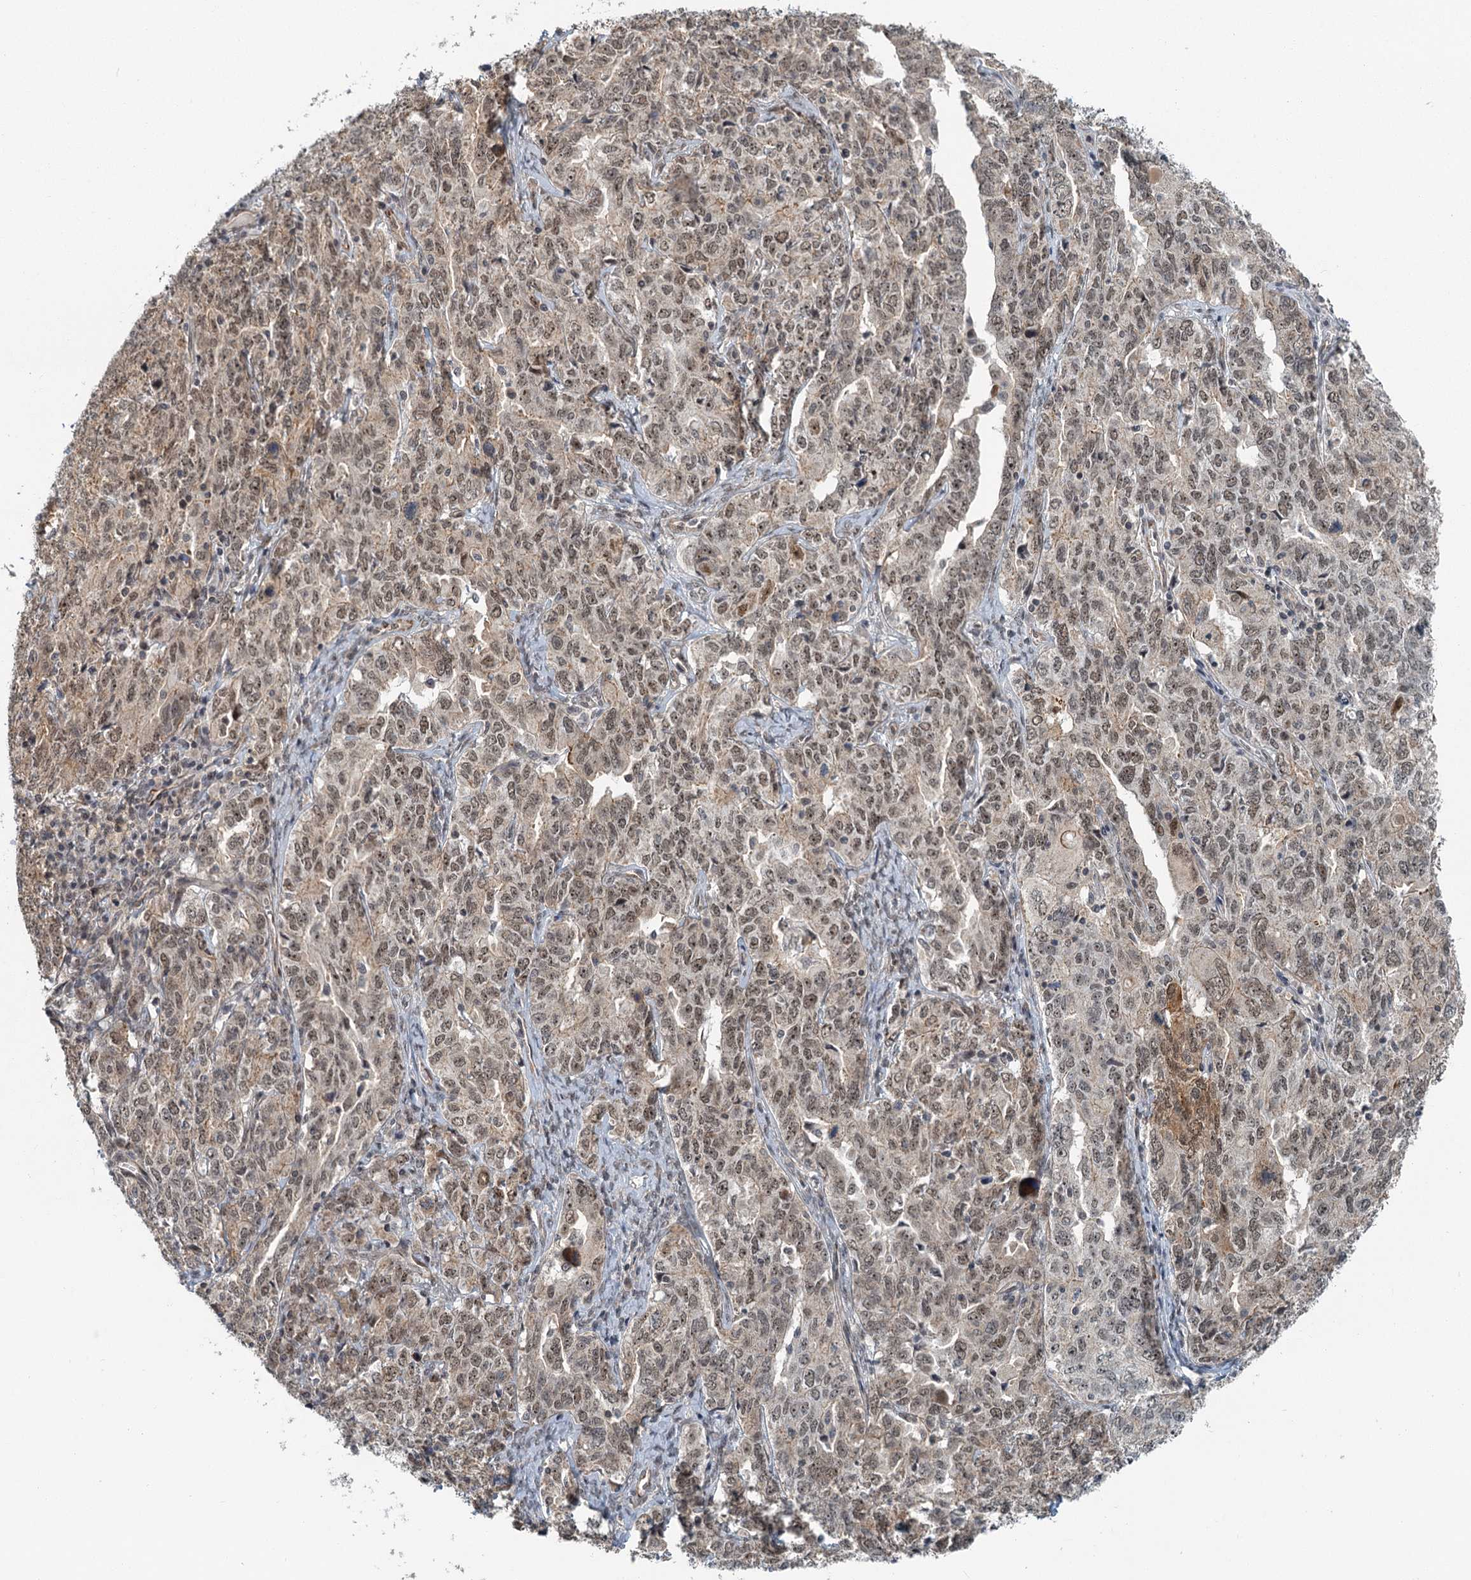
{"staining": {"intensity": "moderate", "quantity": ">75%", "location": "nuclear"}, "tissue": "ovarian cancer", "cell_type": "Tumor cells", "image_type": "cancer", "snomed": [{"axis": "morphology", "description": "Carcinoma, endometroid"}, {"axis": "topography", "description": "Ovary"}], "caption": "The micrograph reveals a brown stain indicating the presence of a protein in the nuclear of tumor cells in ovarian endometroid carcinoma.", "gene": "TAS2R42", "patient": {"sex": "female", "age": 62}}